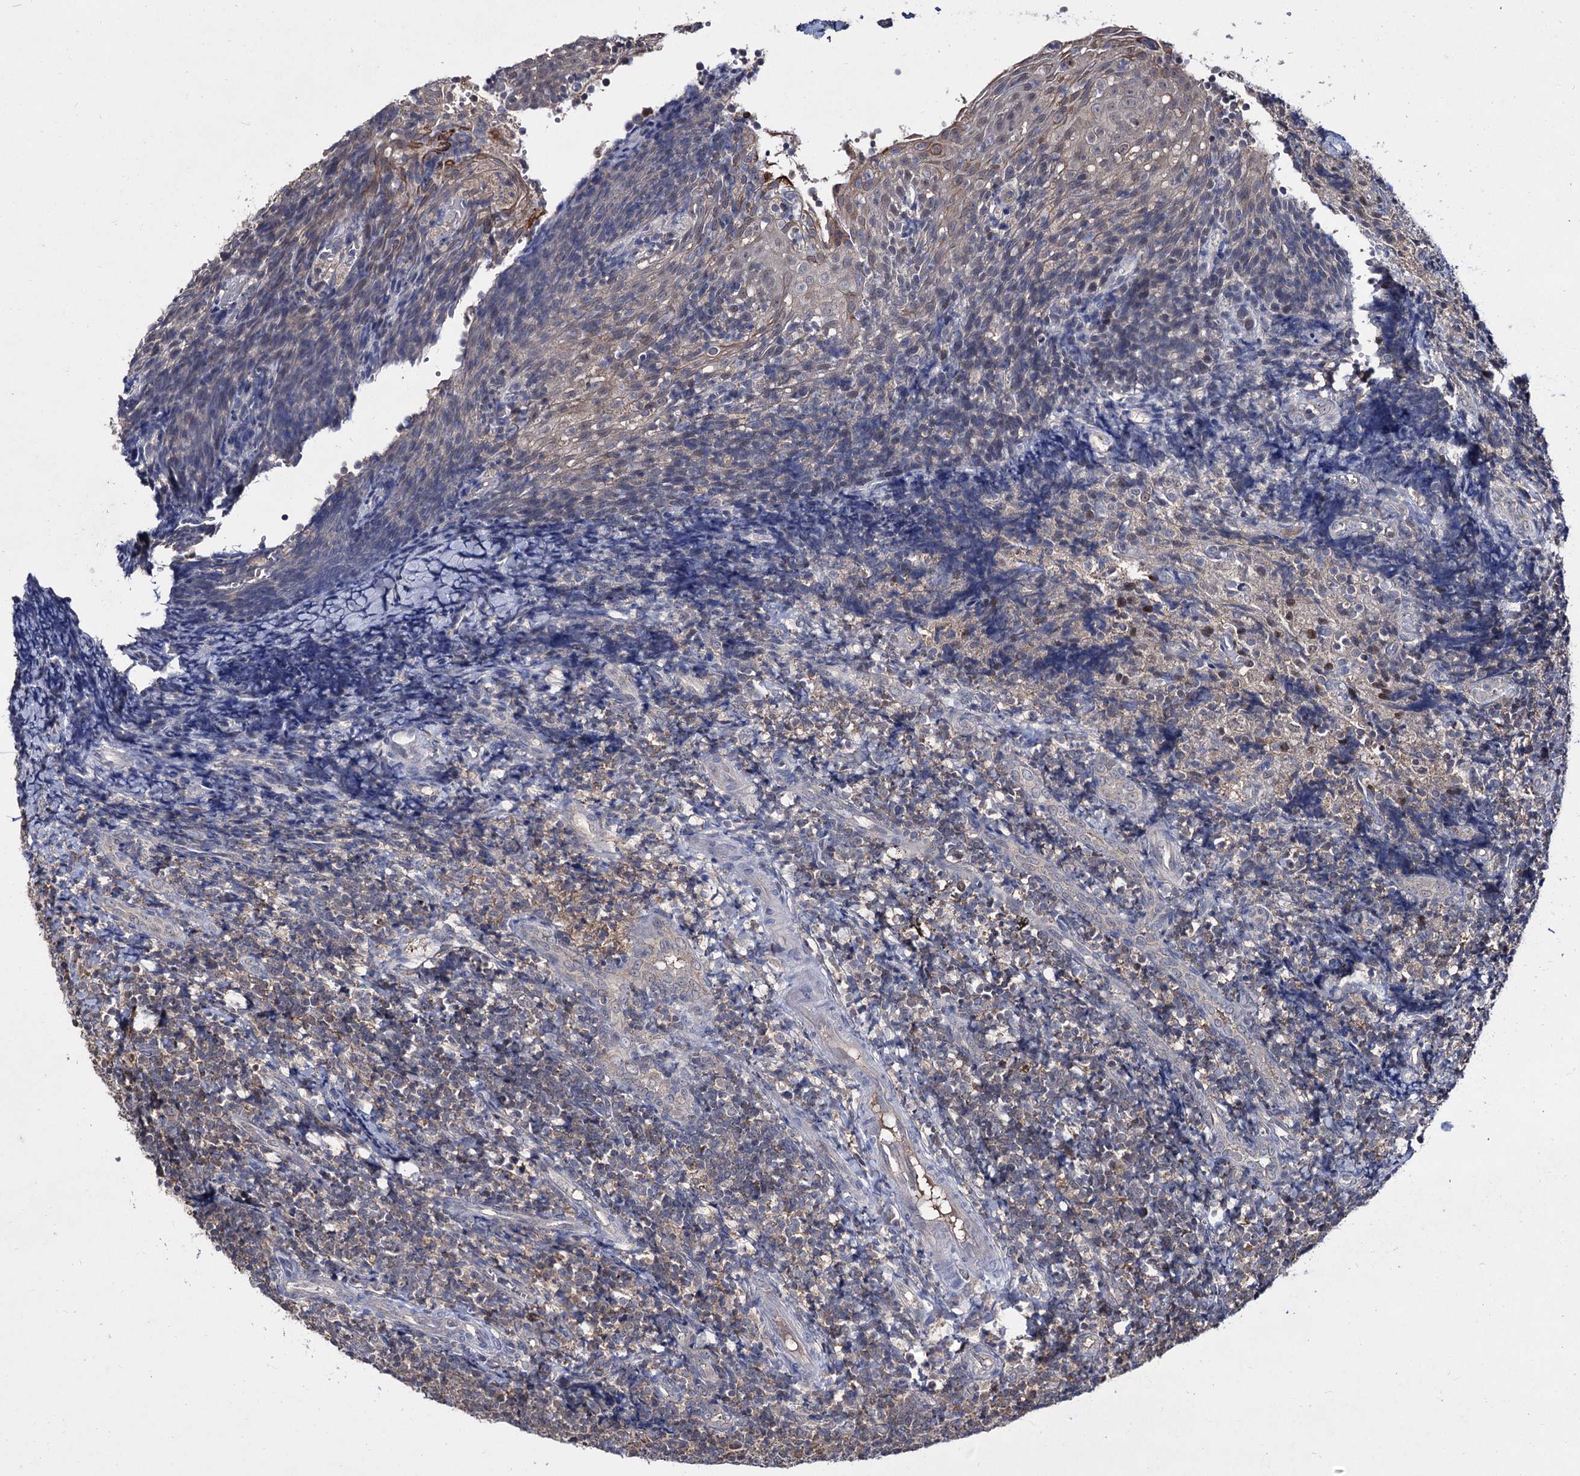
{"staining": {"intensity": "negative", "quantity": "none", "location": "none"}, "tissue": "tonsil", "cell_type": "Germinal center cells", "image_type": "normal", "snomed": [{"axis": "morphology", "description": "Normal tissue, NOS"}, {"axis": "topography", "description": "Tonsil"}], "caption": "IHC photomicrograph of normal tonsil: tonsil stained with DAB reveals no significant protein expression in germinal center cells.", "gene": "ACTR6", "patient": {"sex": "female", "age": 19}}